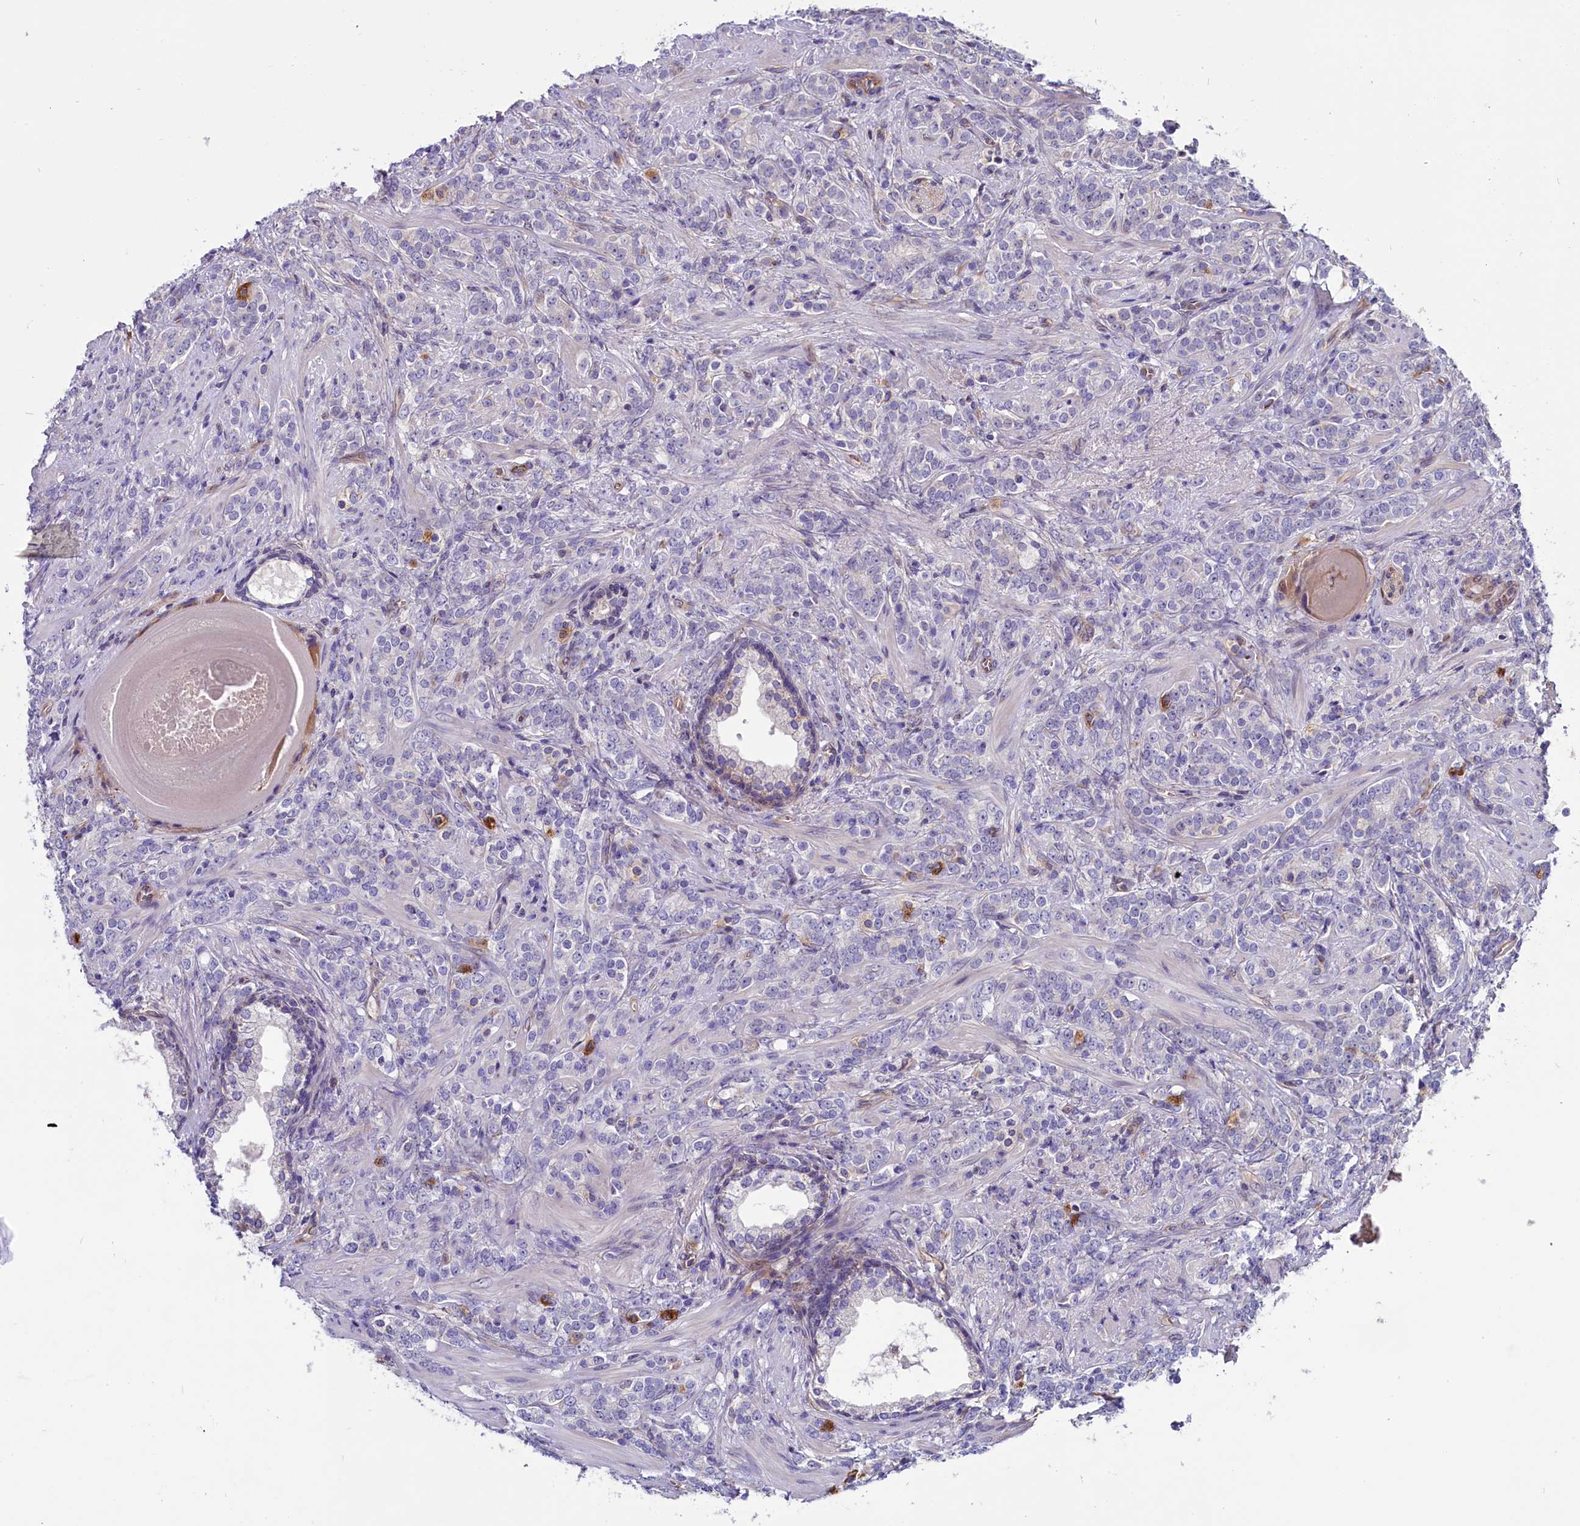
{"staining": {"intensity": "negative", "quantity": "none", "location": "none"}, "tissue": "prostate cancer", "cell_type": "Tumor cells", "image_type": "cancer", "snomed": [{"axis": "morphology", "description": "Adenocarcinoma, High grade"}, {"axis": "topography", "description": "Prostate"}], "caption": "DAB immunohistochemical staining of adenocarcinoma (high-grade) (prostate) shows no significant staining in tumor cells.", "gene": "PDILT", "patient": {"sex": "male", "age": 64}}